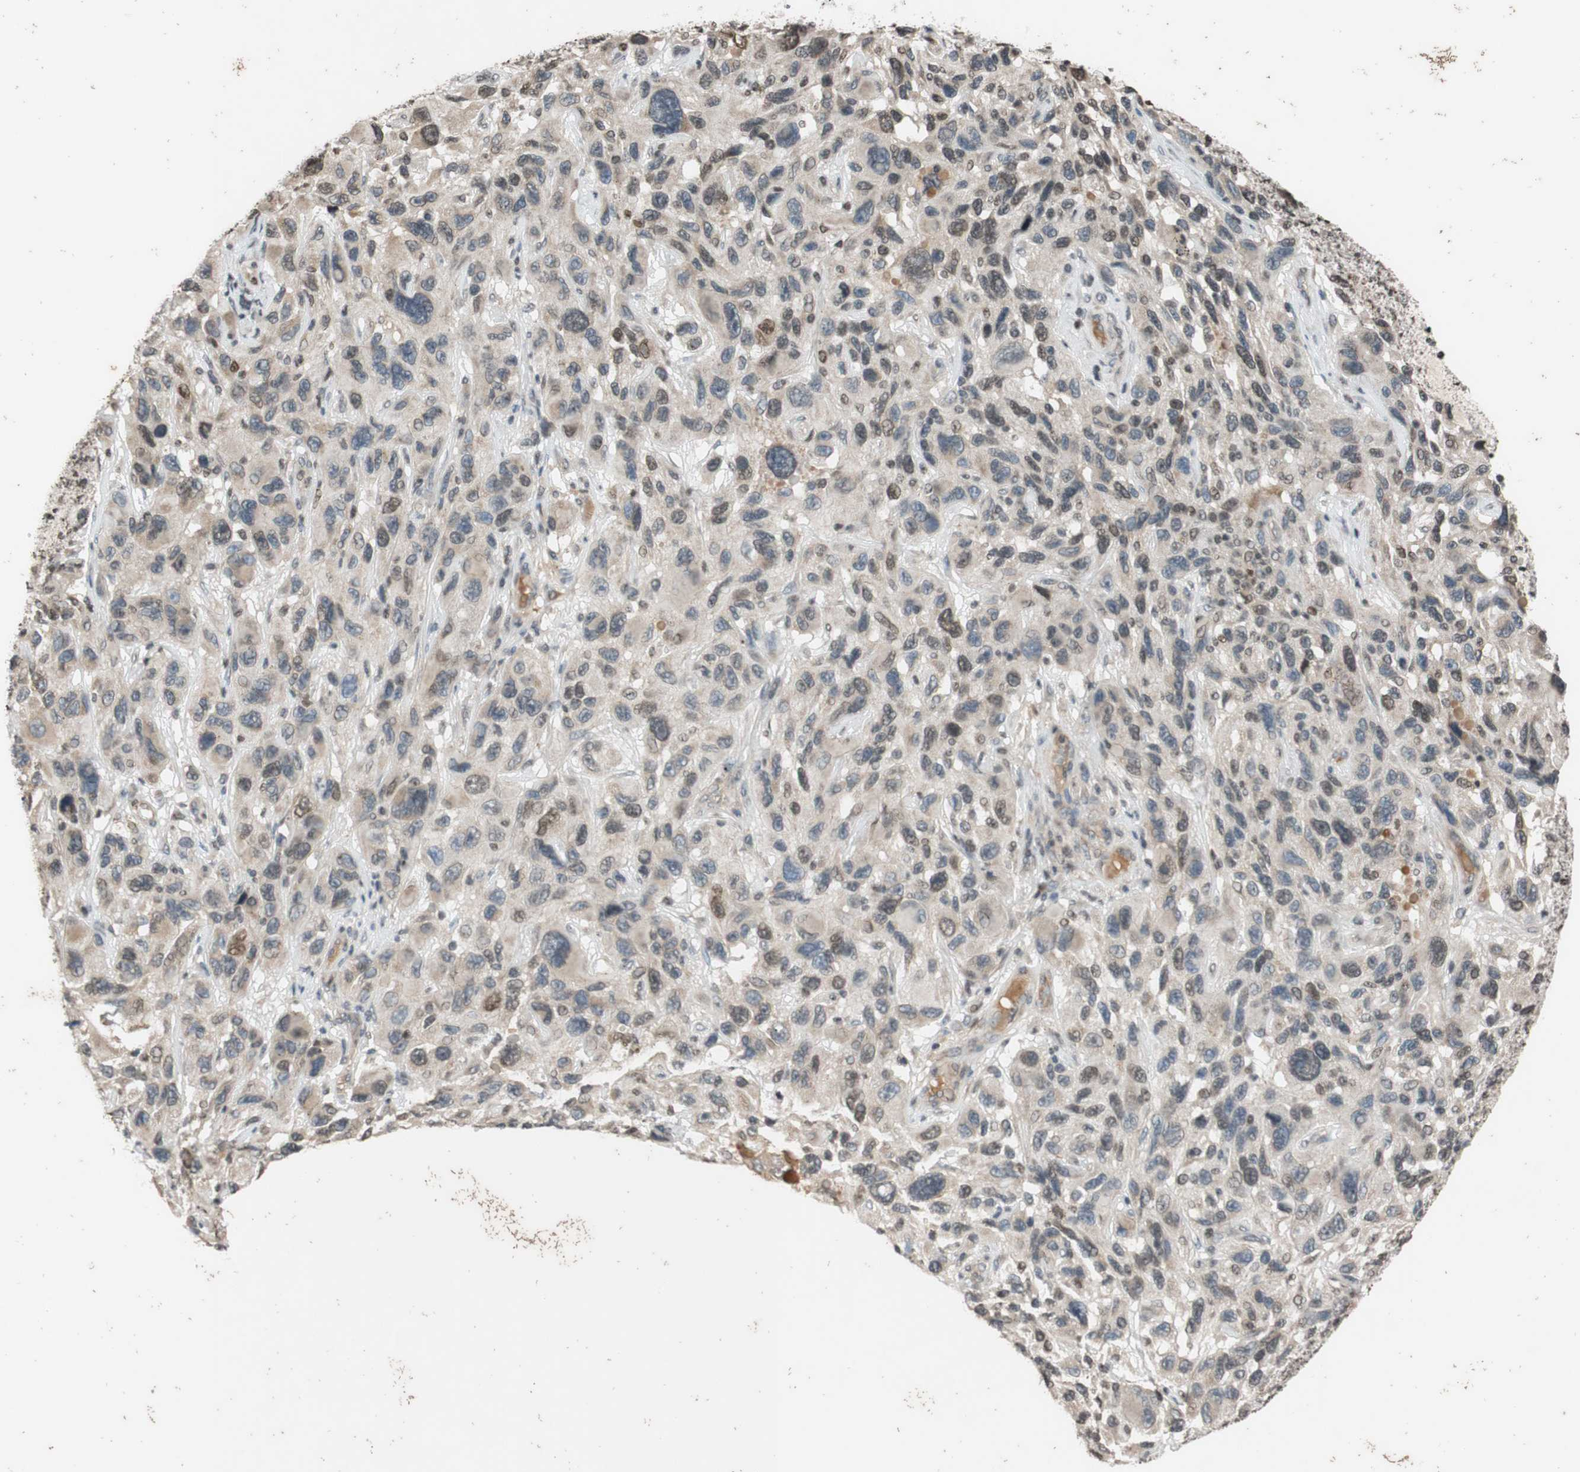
{"staining": {"intensity": "weak", "quantity": "<25%", "location": "cytoplasmic/membranous,nuclear"}, "tissue": "melanoma", "cell_type": "Tumor cells", "image_type": "cancer", "snomed": [{"axis": "morphology", "description": "Malignant melanoma, NOS"}, {"axis": "topography", "description": "Skin"}], "caption": "High power microscopy micrograph of an immunohistochemistry micrograph of malignant melanoma, revealing no significant staining in tumor cells.", "gene": "MCM6", "patient": {"sex": "male", "age": 53}}